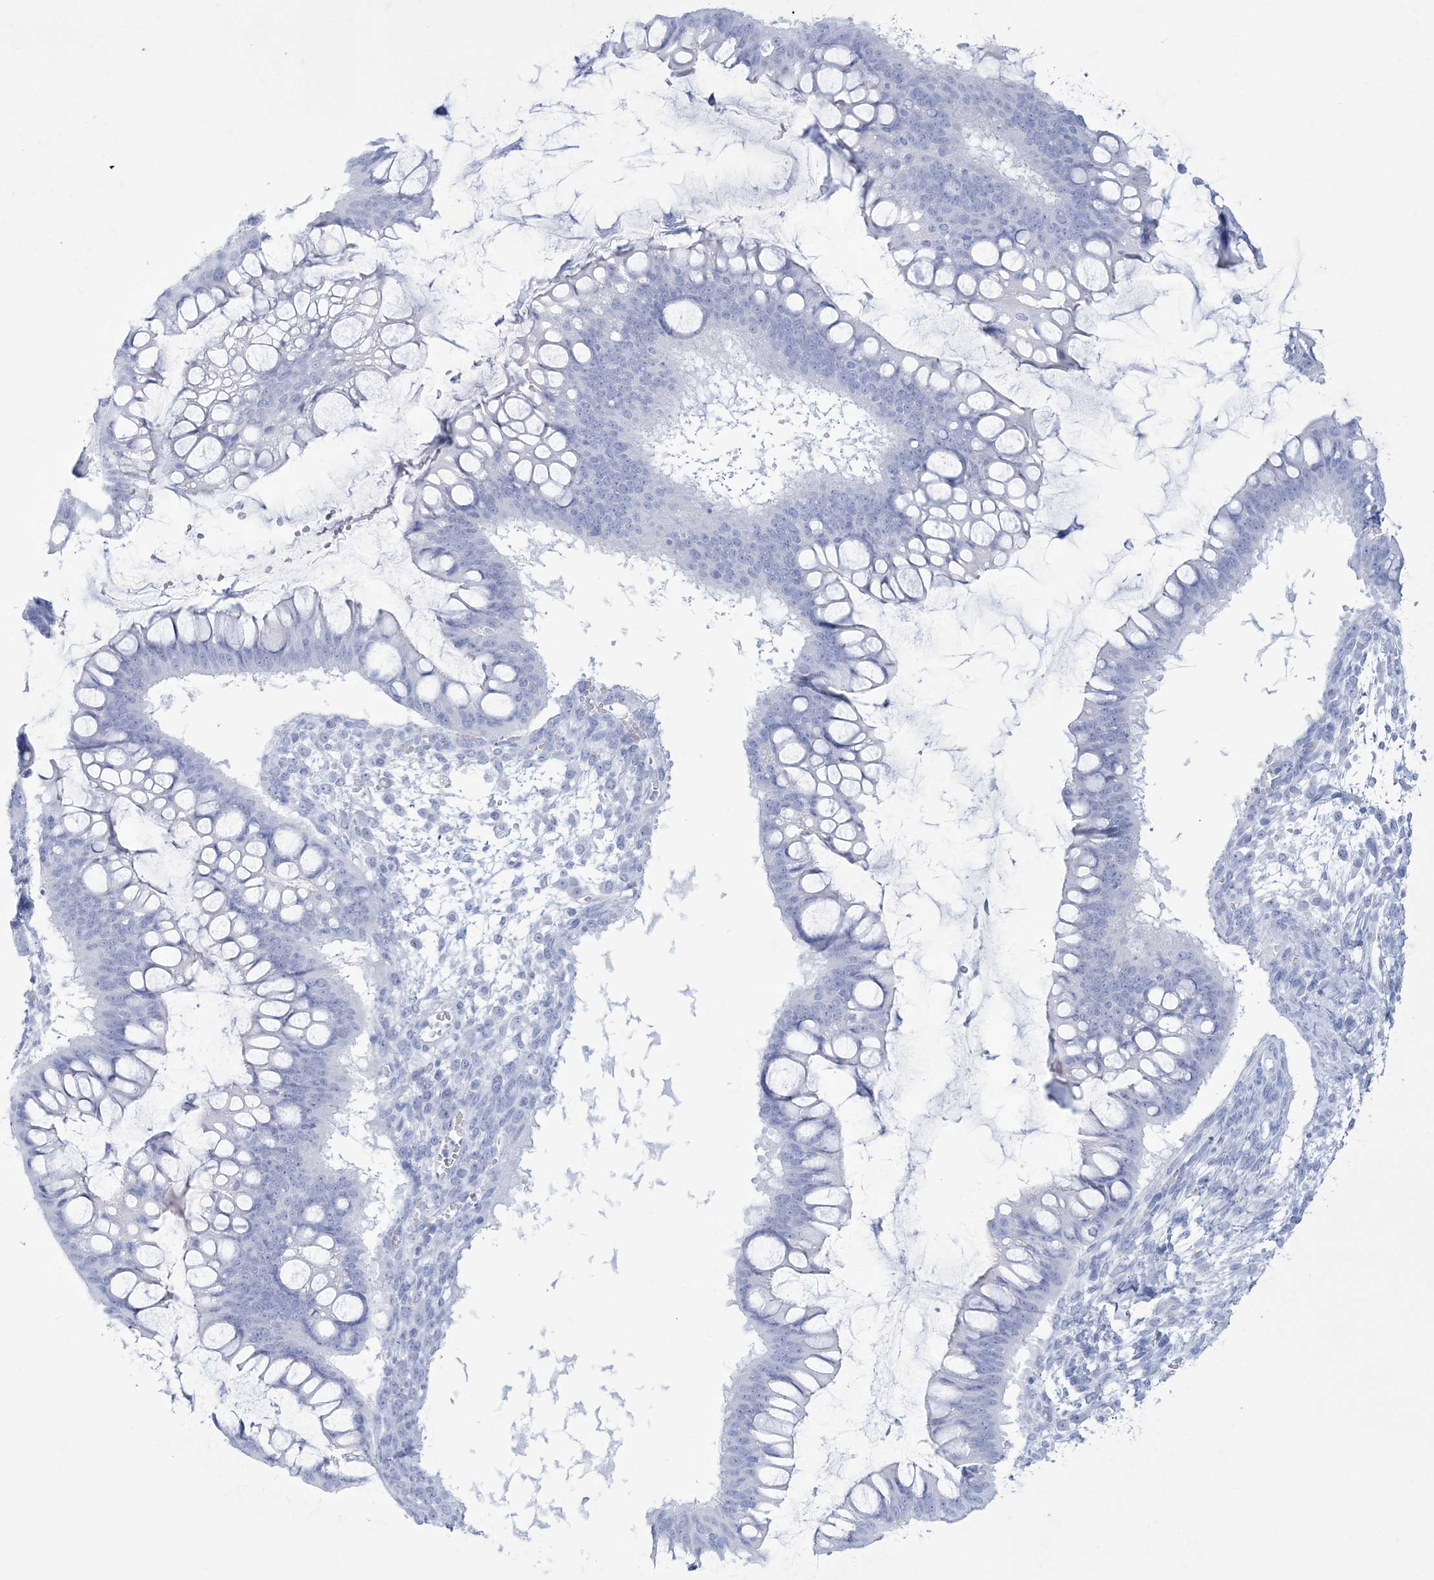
{"staining": {"intensity": "negative", "quantity": "none", "location": "none"}, "tissue": "ovarian cancer", "cell_type": "Tumor cells", "image_type": "cancer", "snomed": [{"axis": "morphology", "description": "Cystadenocarcinoma, mucinous, NOS"}, {"axis": "topography", "description": "Ovary"}], "caption": "Tumor cells show no significant positivity in ovarian mucinous cystadenocarcinoma.", "gene": "RBP2", "patient": {"sex": "female", "age": 73}}